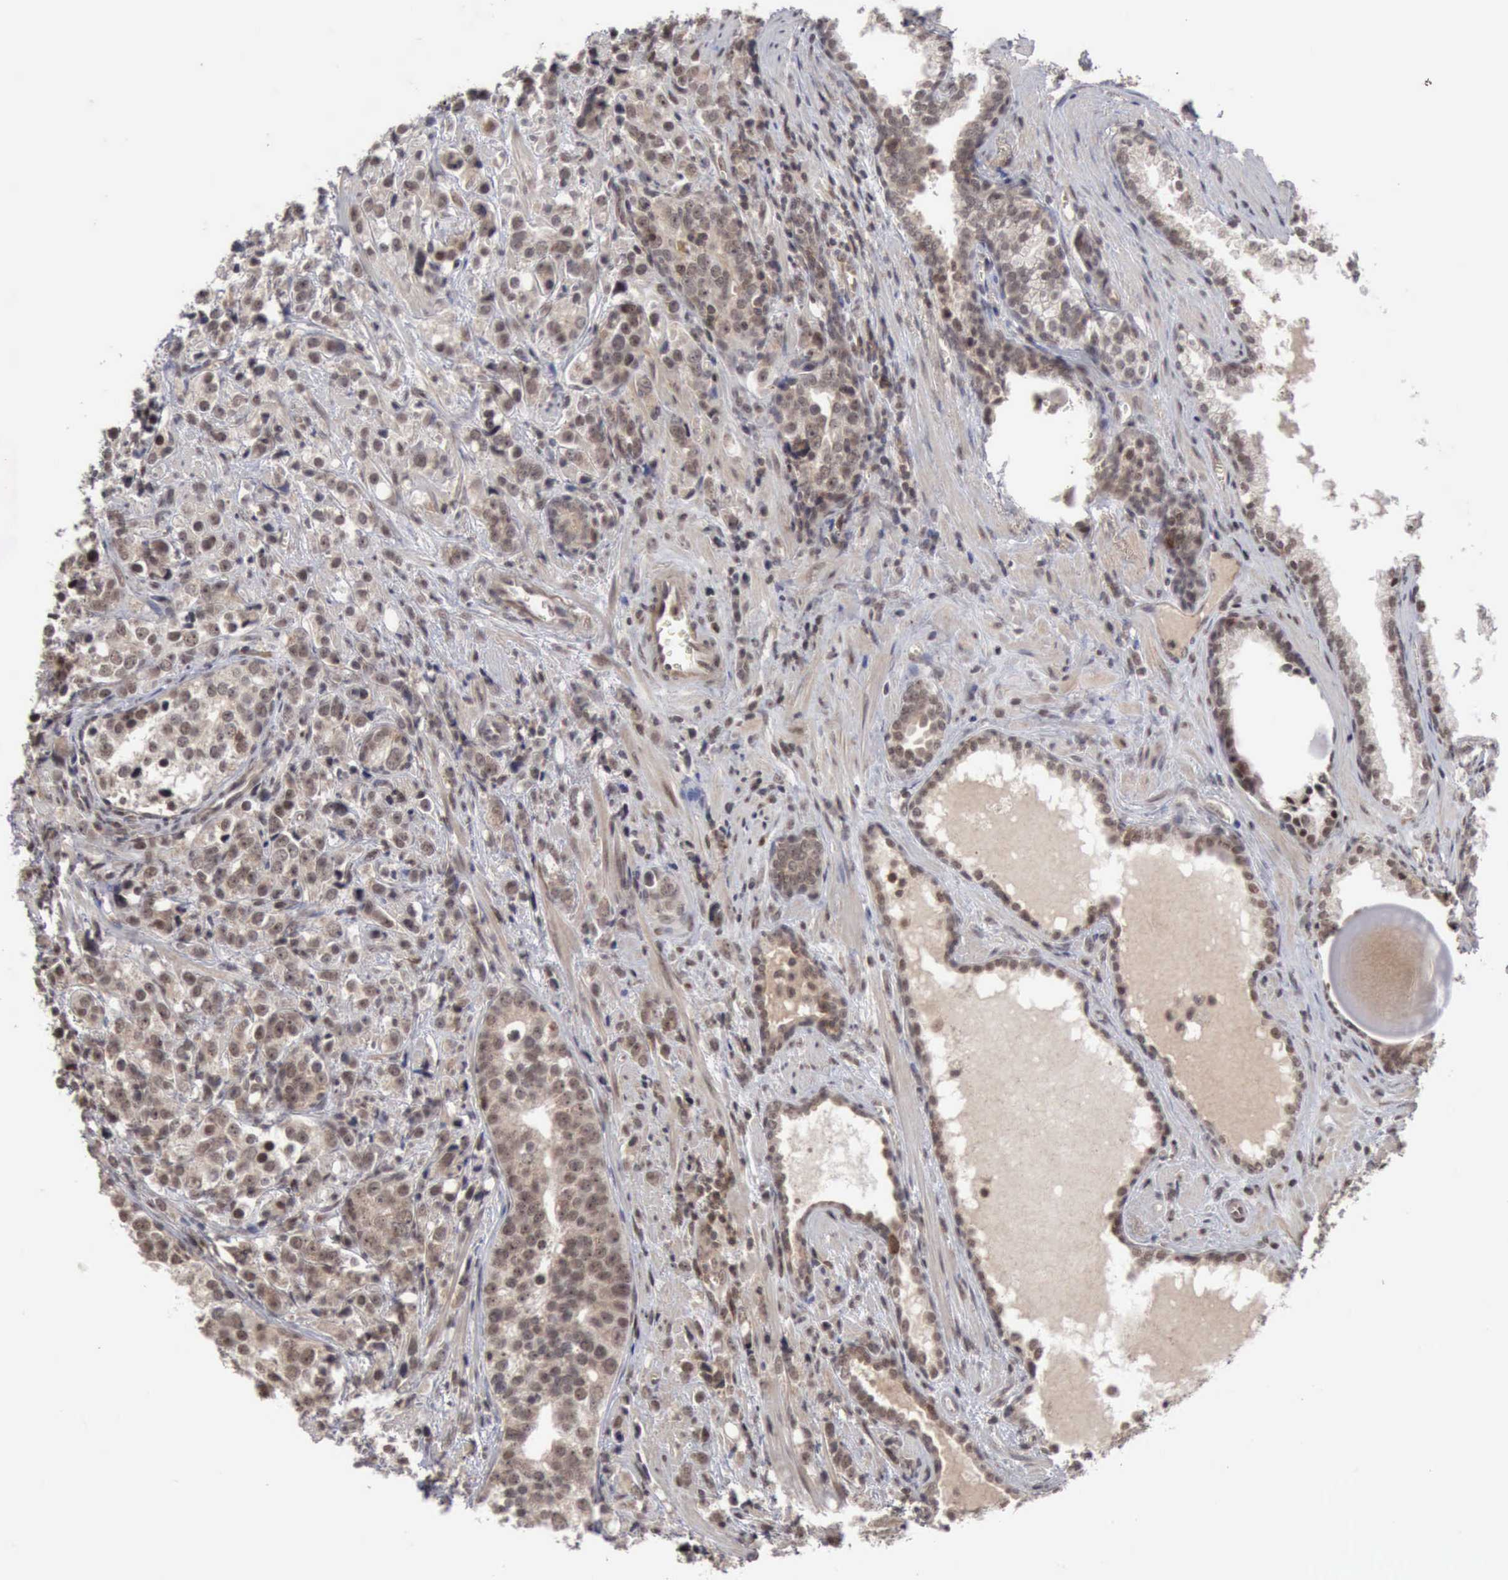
{"staining": {"intensity": "moderate", "quantity": ">75%", "location": "cytoplasmic/membranous,nuclear"}, "tissue": "prostate cancer", "cell_type": "Tumor cells", "image_type": "cancer", "snomed": [{"axis": "morphology", "description": "Adenocarcinoma, High grade"}, {"axis": "topography", "description": "Prostate"}], "caption": "An immunohistochemistry (IHC) micrograph of neoplastic tissue is shown. Protein staining in brown highlights moderate cytoplasmic/membranous and nuclear positivity in prostate cancer (adenocarcinoma (high-grade)) within tumor cells.", "gene": "CDKN2A", "patient": {"sex": "male", "age": 71}}